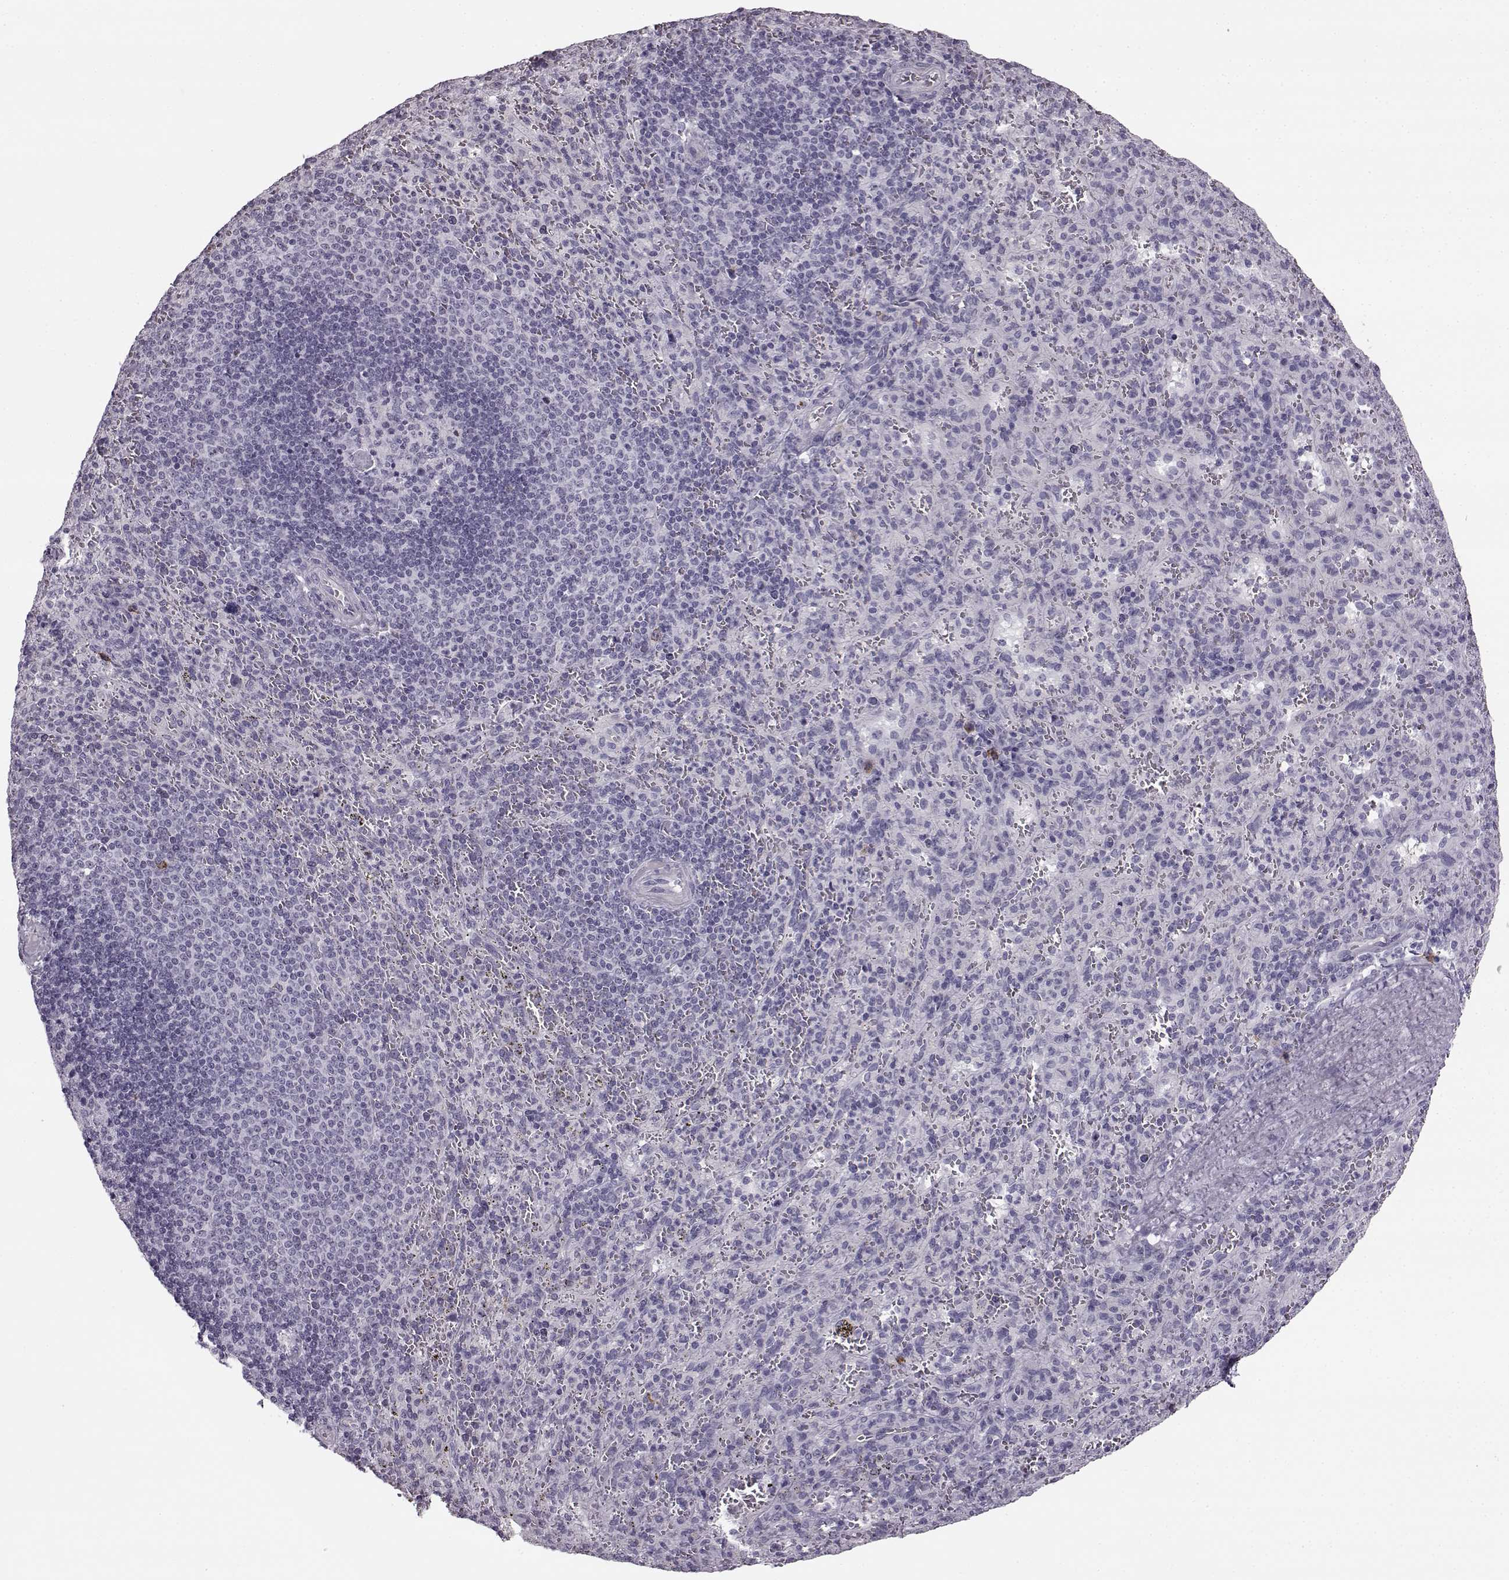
{"staining": {"intensity": "negative", "quantity": "none", "location": "none"}, "tissue": "spleen", "cell_type": "Cells in red pulp", "image_type": "normal", "snomed": [{"axis": "morphology", "description": "Normal tissue, NOS"}, {"axis": "topography", "description": "Spleen"}], "caption": "Immunohistochemistry of benign human spleen exhibits no expression in cells in red pulp.", "gene": "PRPH2", "patient": {"sex": "male", "age": 57}}